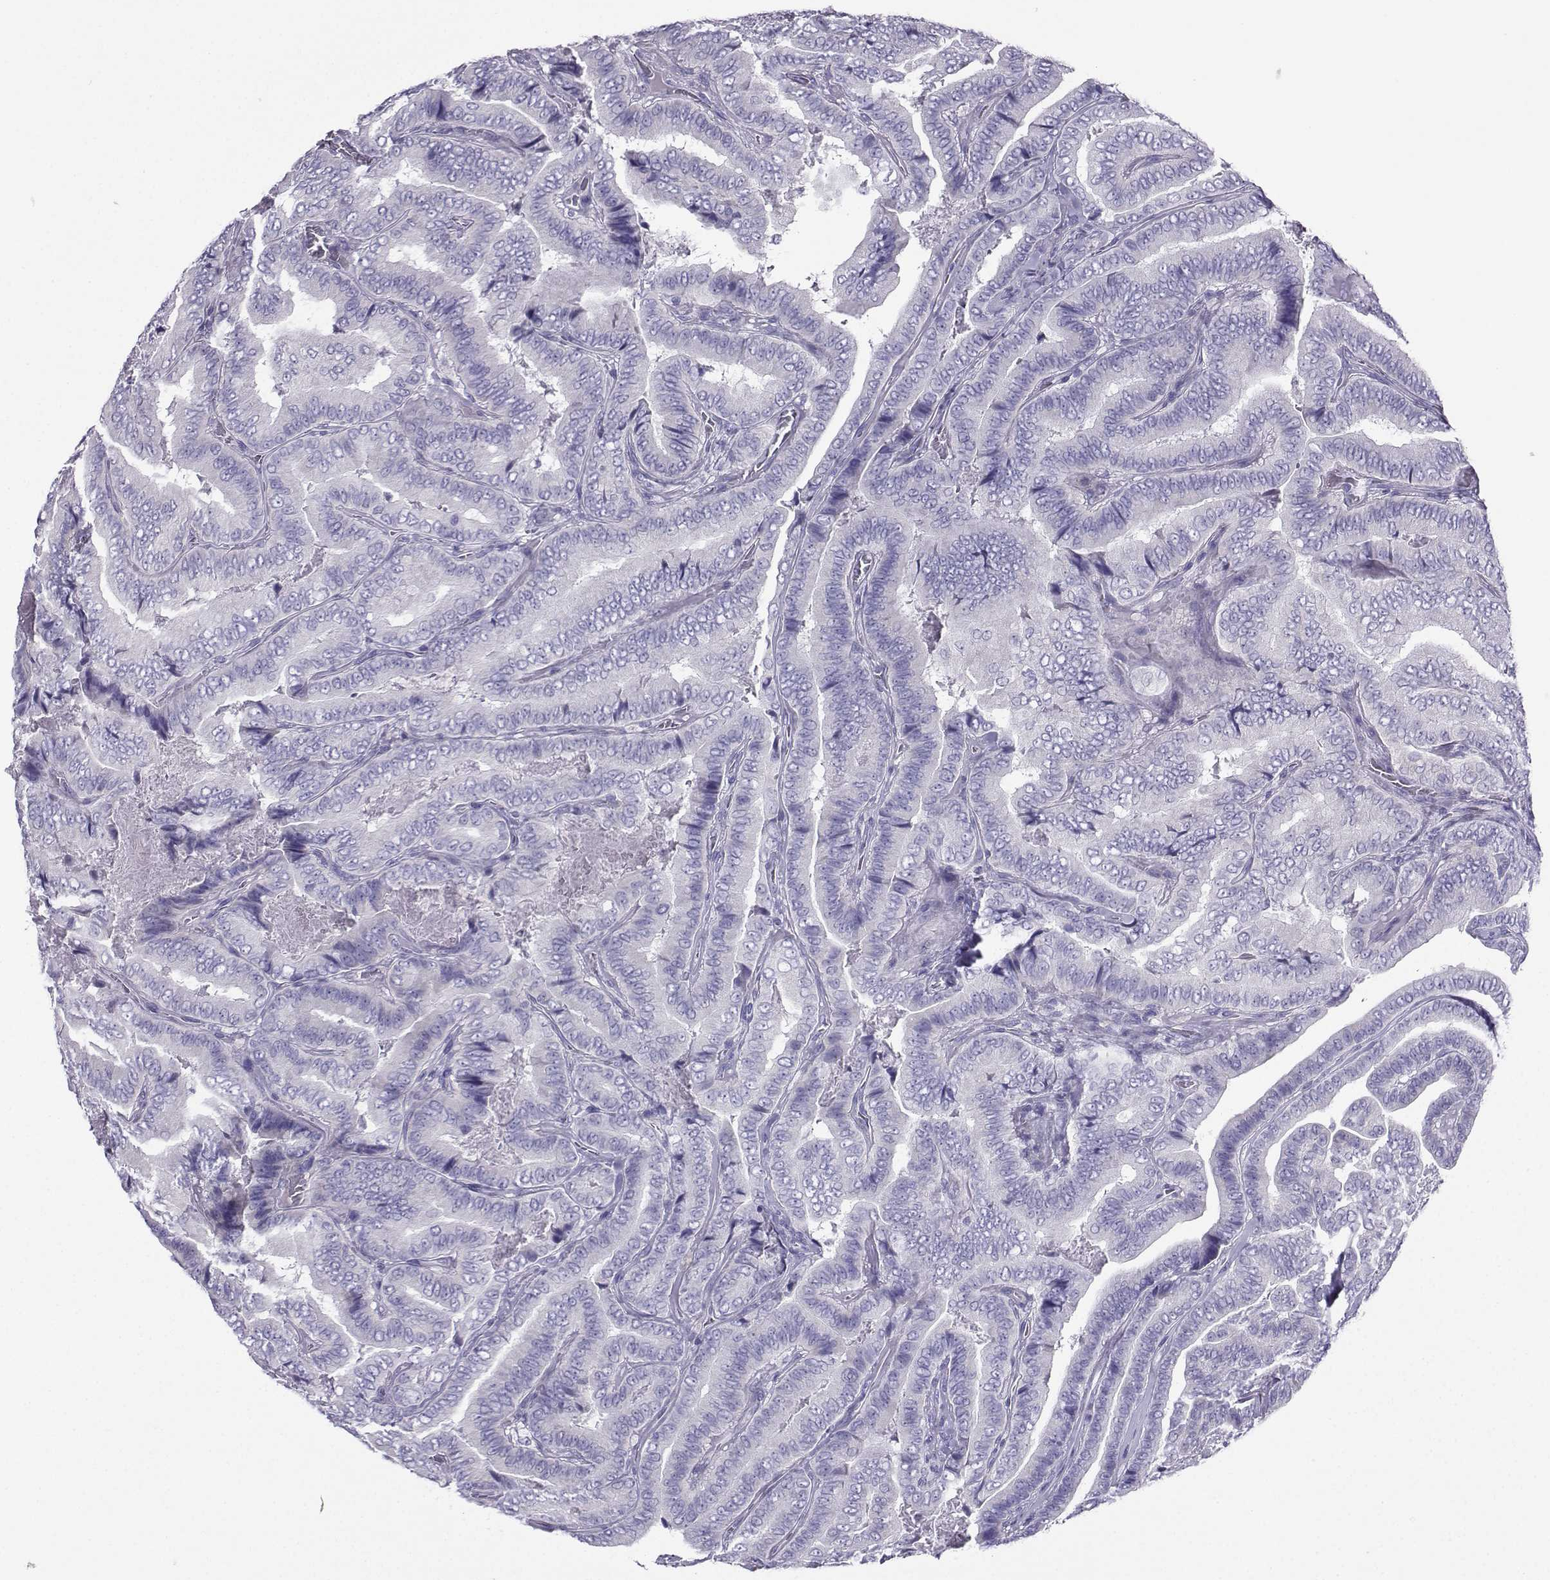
{"staining": {"intensity": "negative", "quantity": "none", "location": "none"}, "tissue": "thyroid cancer", "cell_type": "Tumor cells", "image_type": "cancer", "snomed": [{"axis": "morphology", "description": "Papillary adenocarcinoma, NOS"}, {"axis": "topography", "description": "Thyroid gland"}], "caption": "Histopathology image shows no protein staining in tumor cells of thyroid cancer tissue. (Brightfield microscopy of DAB (3,3'-diaminobenzidine) immunohistochemistry (IHC) at high magnification).", "gene": "FBXO24", "patient": {"sex": "male", "age": 61}}